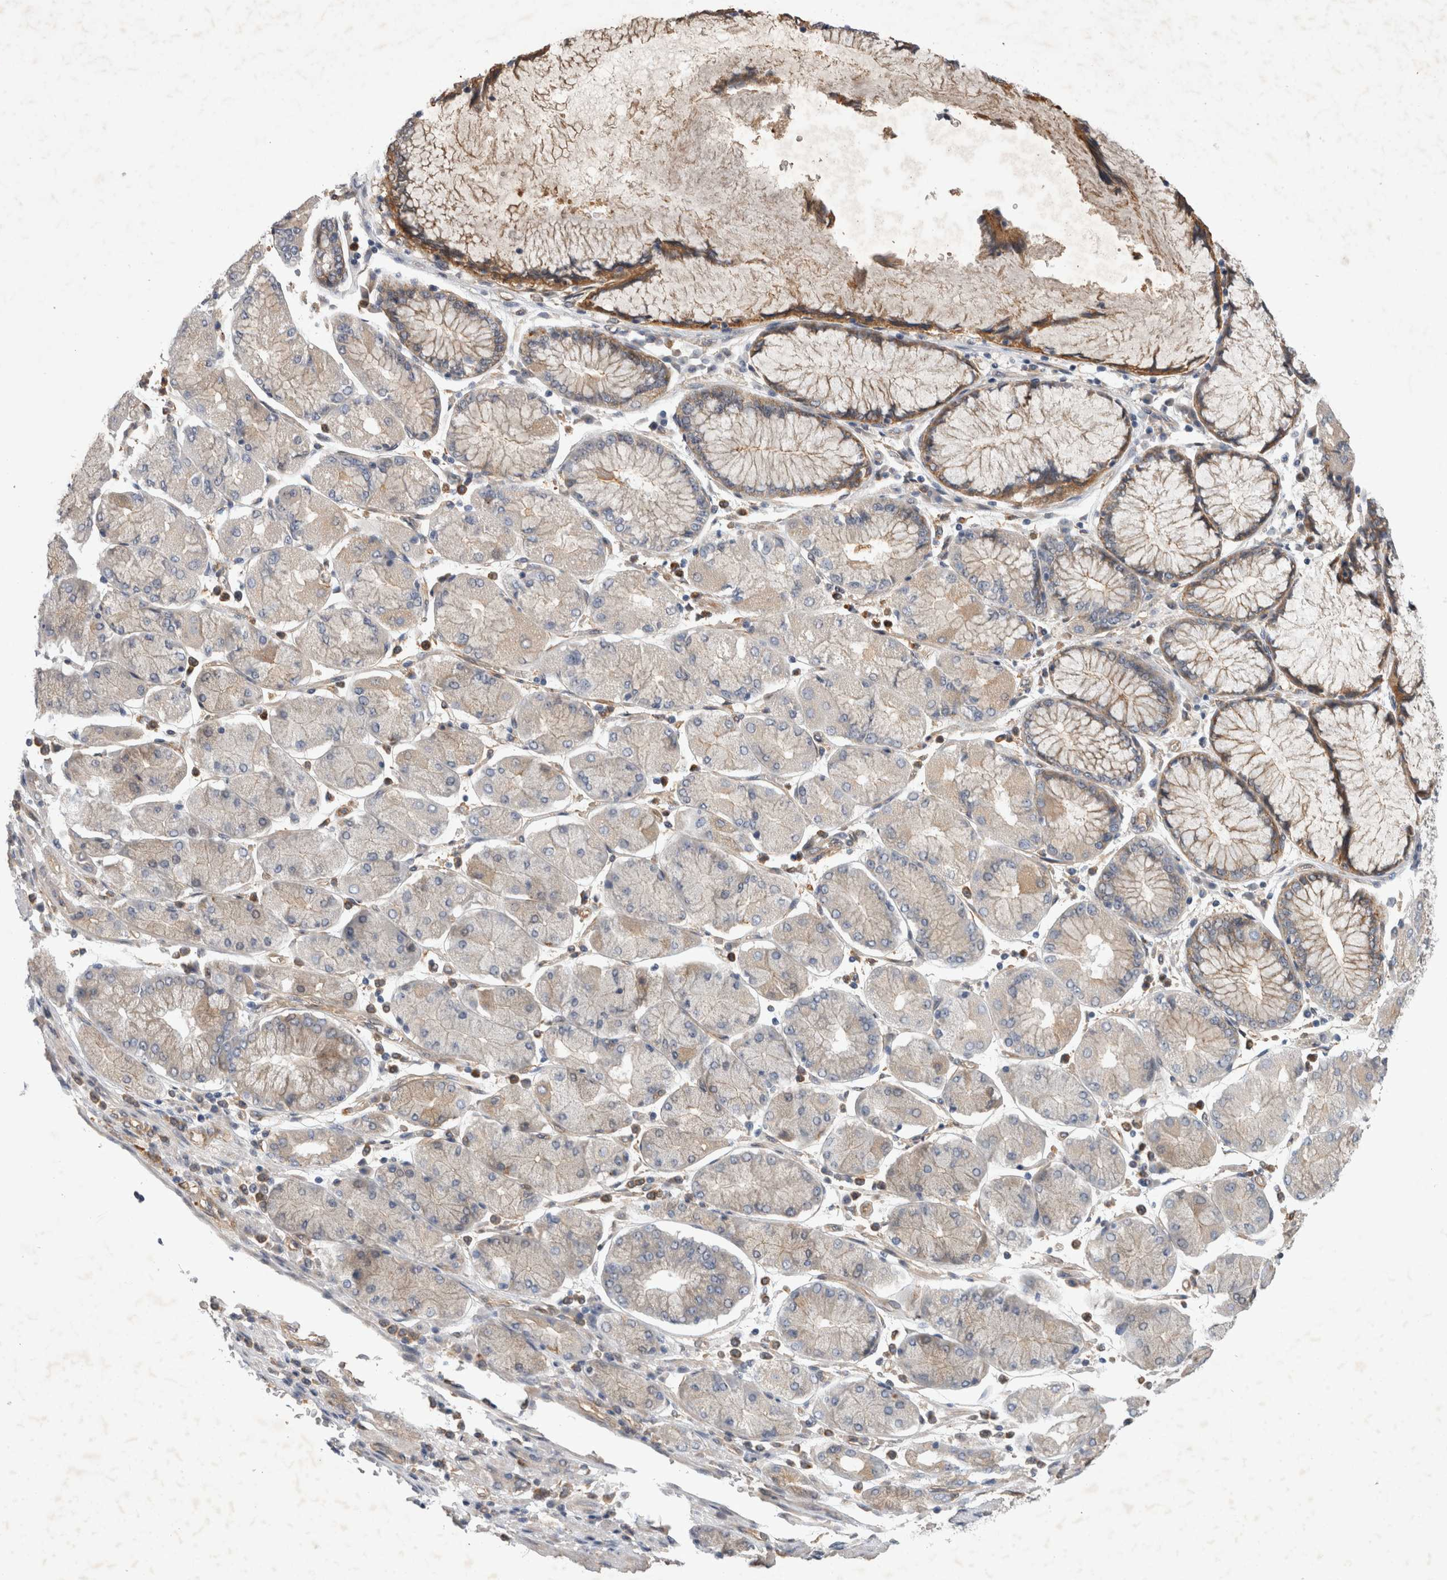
{"staining": {"intensity": "negative", "quantity": "none", "location": "none"}, "tissue": "stomach cancer", "cell_type": "Tumor cells", "image_type": "cancer", "snomed": [{"axis": "morphology", "description": "Normal tissue, NOS"}, {"axis": "morphology", "description": "Adenocarcinoma, NOS"}, {"axis": "topography", "description": "Stomach, upper"}, {"axis": "topography", "description": "Stomach"}], "caption": "Human stomach adenocarcinoma stained for a protein using immunohistochemistry (IHC) demonstrates no expression in tumor cells.", "gene": "ANKFY1", "patient": {"sex": "male", "age": 59}}